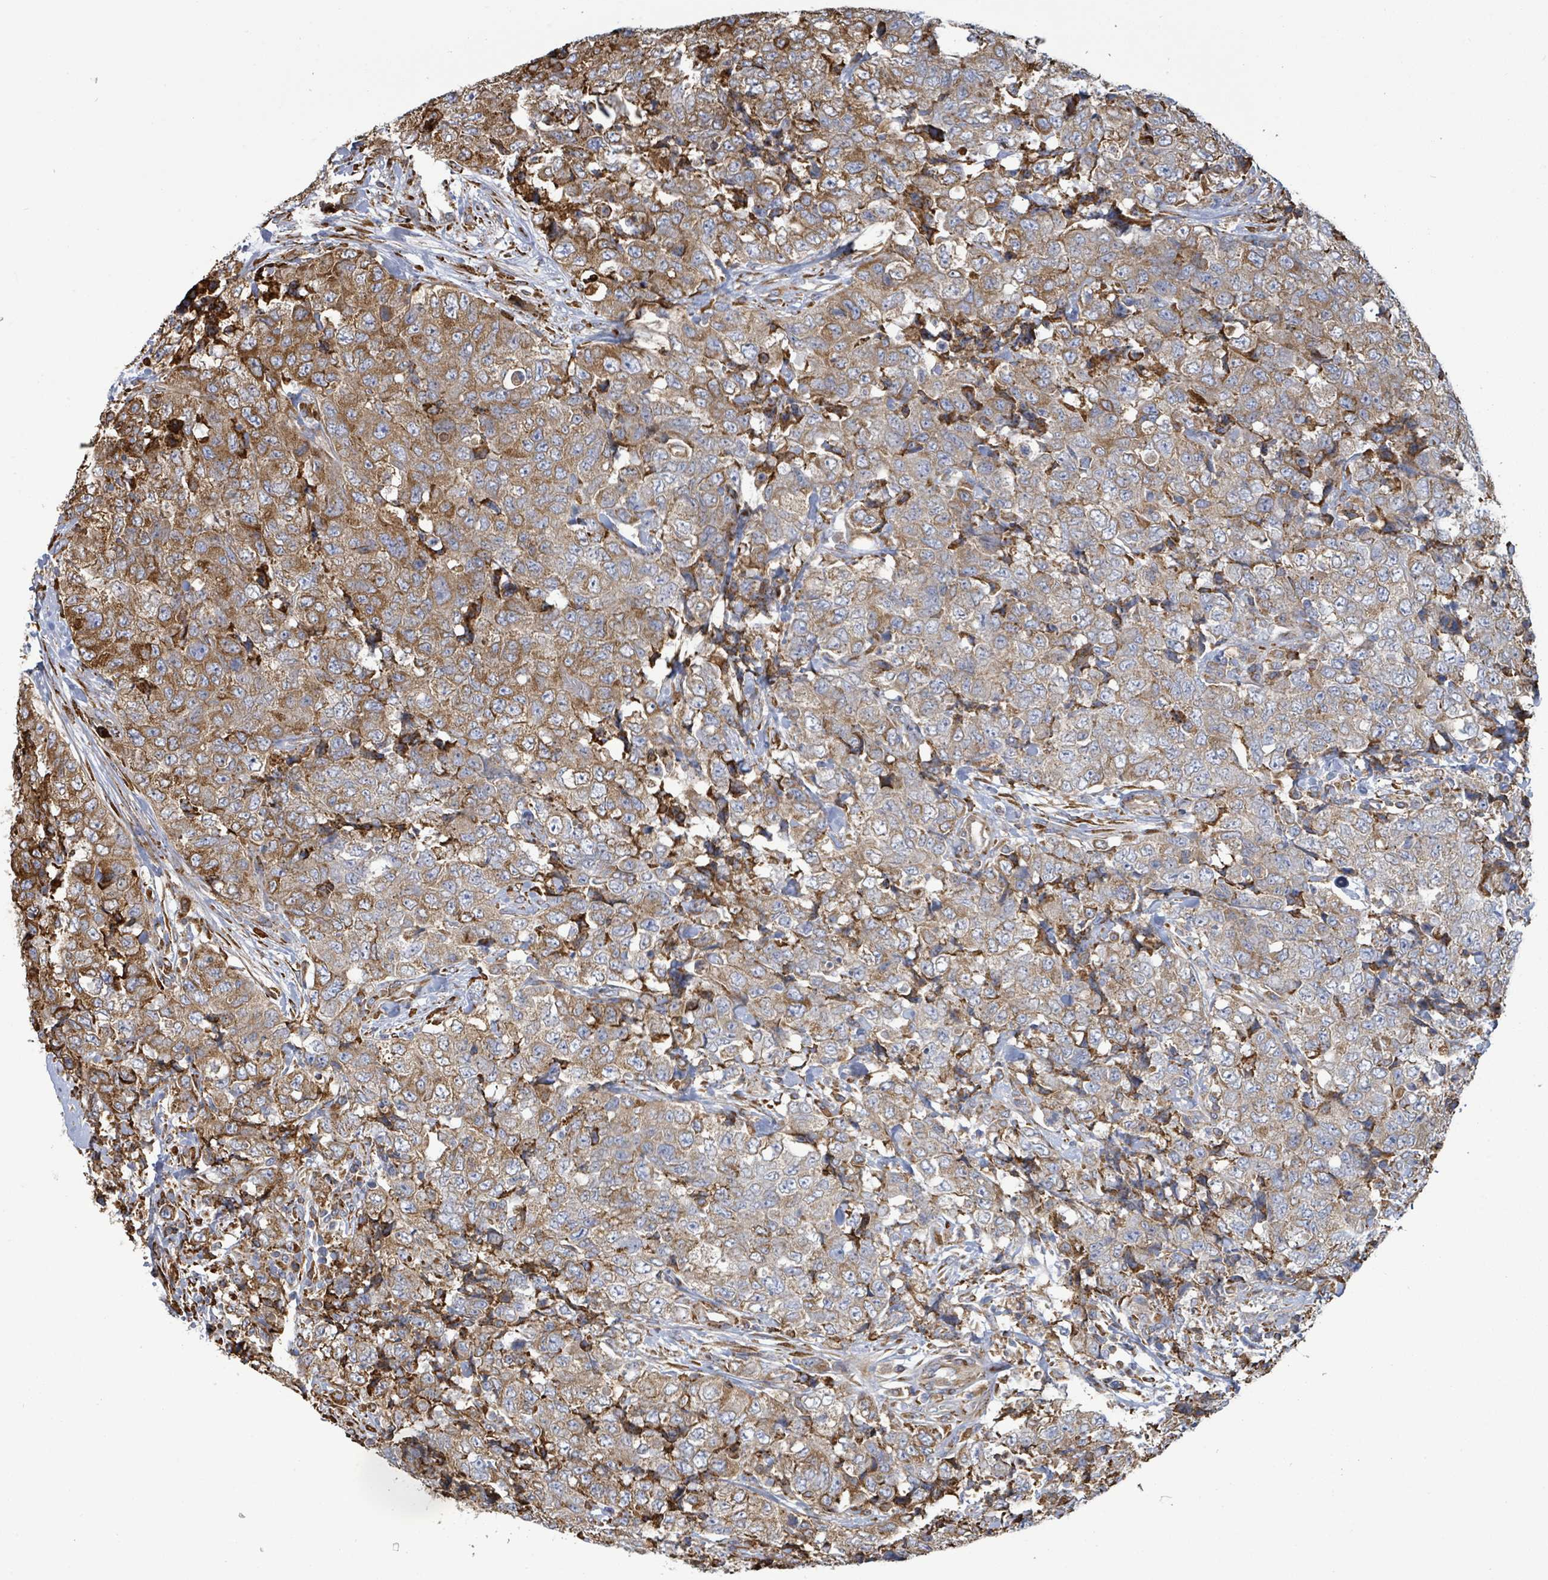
{"staining": {"intensity": "moderate", "quantity": ">75%", "location": "cytoplasmic/membranous"}, "tissue": "urothelial cancer", "cell_type": "Tumor cells", "image_type": "cancer", "snomed": [{"axis": "morphology", "description": "Urothelial carcinoma, High grade"}, {"axis": "topography", "description": "Urinary bladder"}], "caption": "There is medium levels of moderate cytoplasmic/membranous staining in tumor cells of urothelial cancer, as demonstrated by immunohistochemical staining (brown color).", "gene": "RFPL4A", "patient": {"sex": "female", "age": 78}}